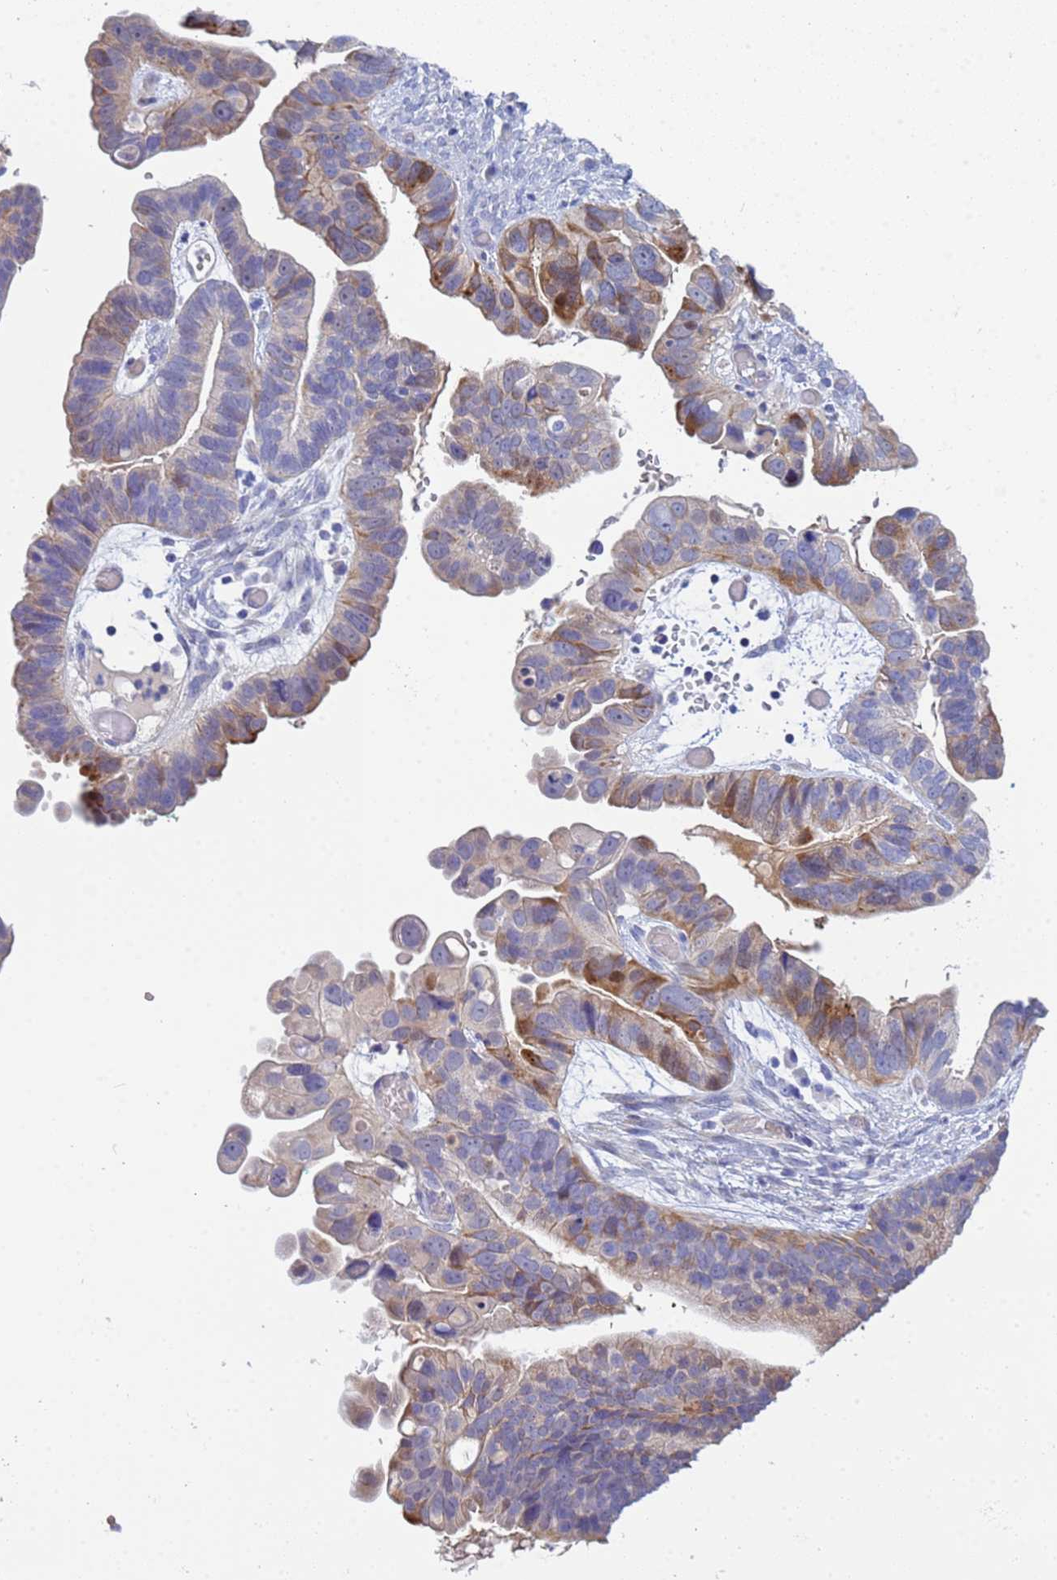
{"staining": {"intensity": "moderate", "quantity": "<25%", "location": "cytoplasmic/membranous"}, "tissue": "ovarian cancer", "cell_type": "Tumor cells", "image_type": "cancer", "snomed": [{"axis": "morphology", "description": "Cystadenocarcinoma, serous, NOS"}, {"axis": "topography", "description": "Ovary"}], "caption": "Immunohistochemical staining of ovarian cancer (serous cystadenocarcinoma) reveals moderate cytoplasmic/membranous protein positivity in approximately <25% of tumor cells. (IHC, brightfield microscopy, high magnification).", "gene": "PPP6R1", "patient": {"sex": "female", "age": 56}}